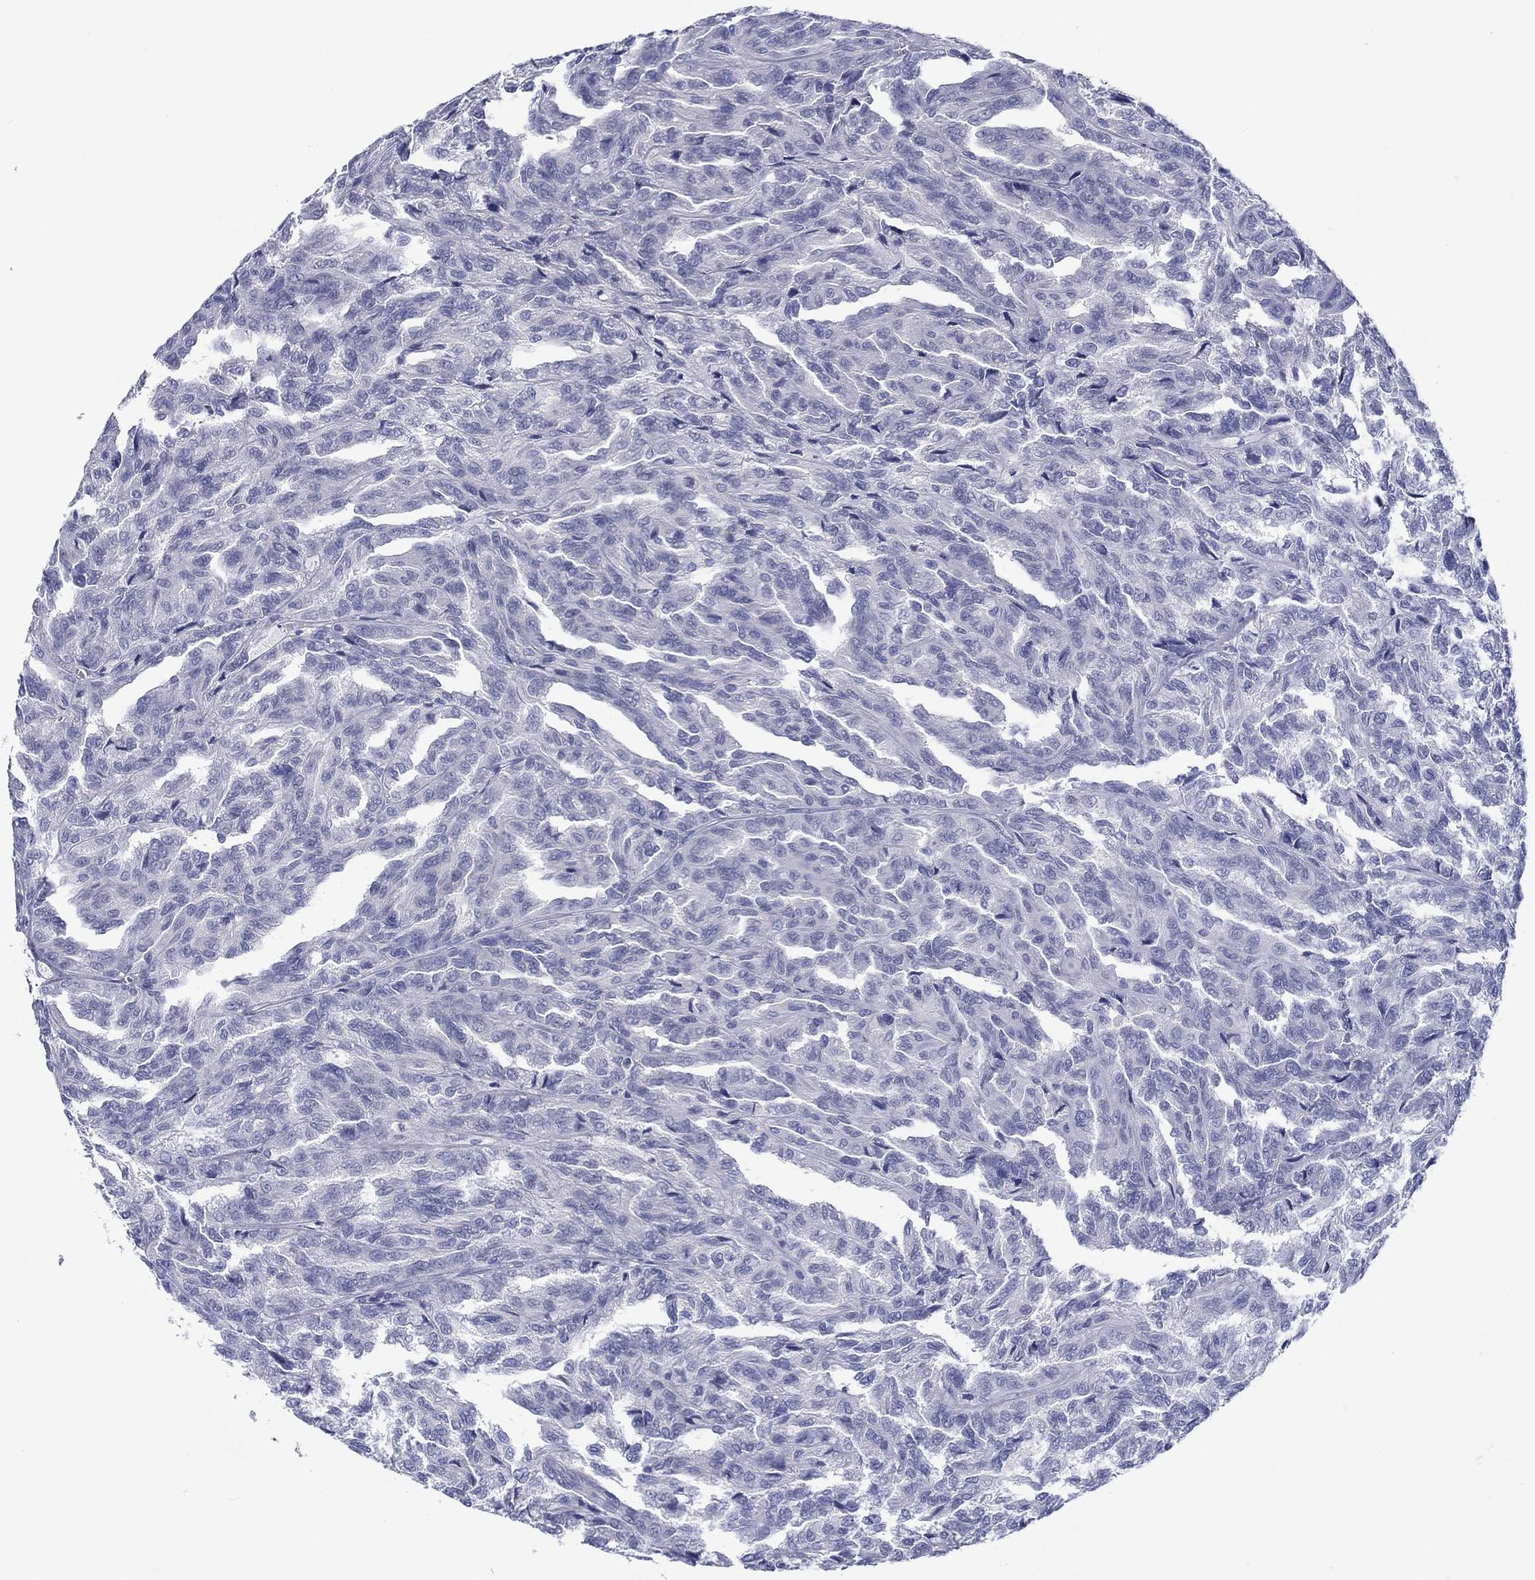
{"staining": {"intensity": "negative", "quantity": "none", "location": "none"}, "tissue": "renal cancer", "cell_type": "Tumor cells", "image_type": "cancer", "snomed": [{"axis": "morphology", "description": "Adenocarcinoma, NOS"}, {"axis": "topography", "description": "Kidney"}], "caption": "Immunohistochemical staining of renal cancer (adenocarcinoma) exhibits no significant expression in tumor cells.", "gene": "ATP4A", "patient": {"sex": "male", "age": 79}}